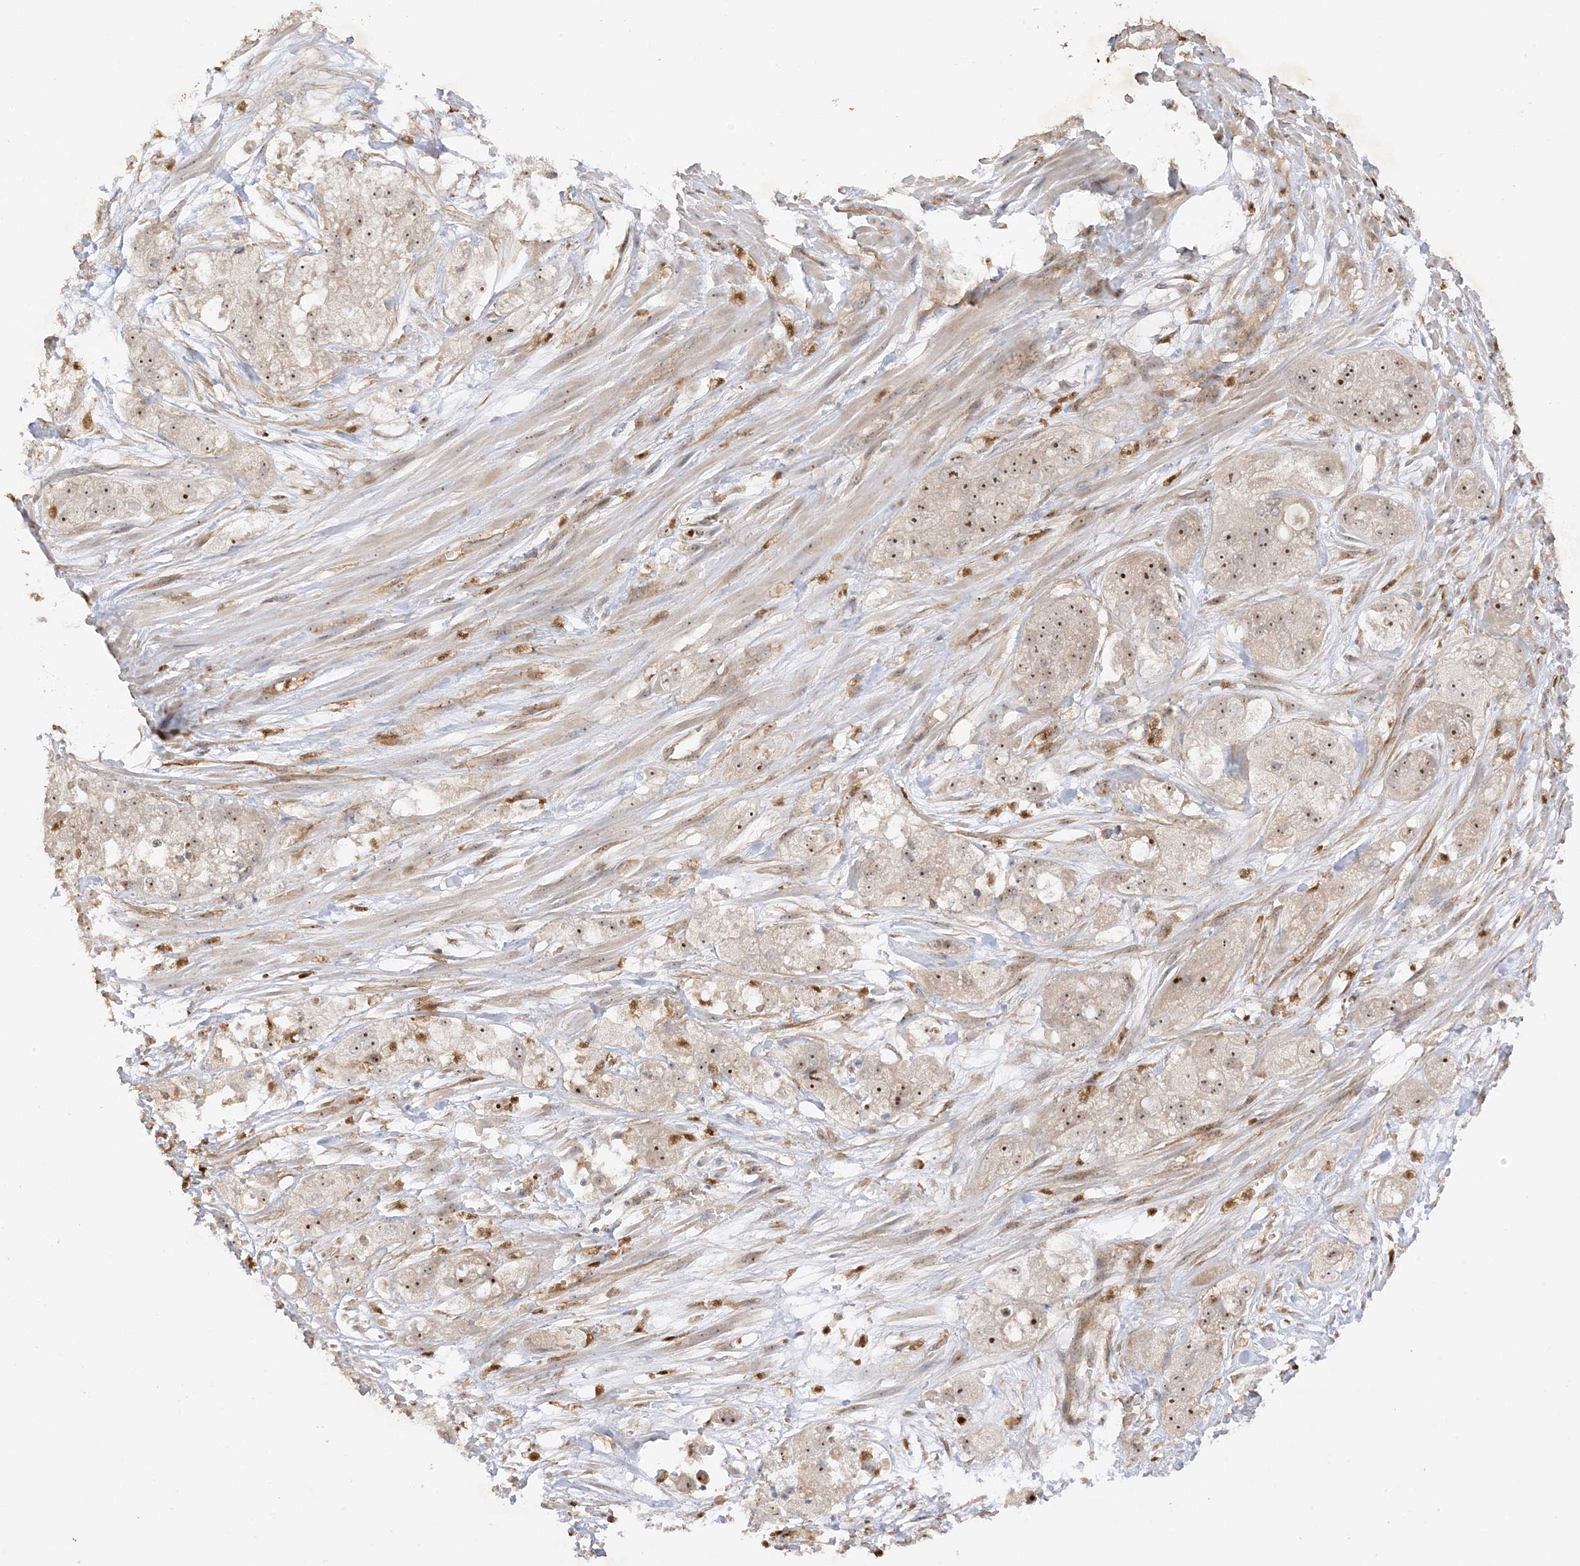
{"staining": {"intensity": "moderate", "quantity": ">75%", "location": "nuclear"}, "tissue": "pancreatic cancer", "cell_type": "Tumor cells", "image_type": "cancer", "snomed": [{"axis": "morphology", "description": "Adenocarcinoma, NOS"}, {"axis": "topography", "description": "Pancreas"}], "caption": "Immunohistochemical staining of pancreatic cancer (adenocarcinoma) reveals medium levels of moderate nuclear protein positivity in about >75% of tumor cells. (DAB IHC with brightfield microscopy, high magnification).", "gene": "DDX18", "patient": {"sex": "female", "age": 78}}